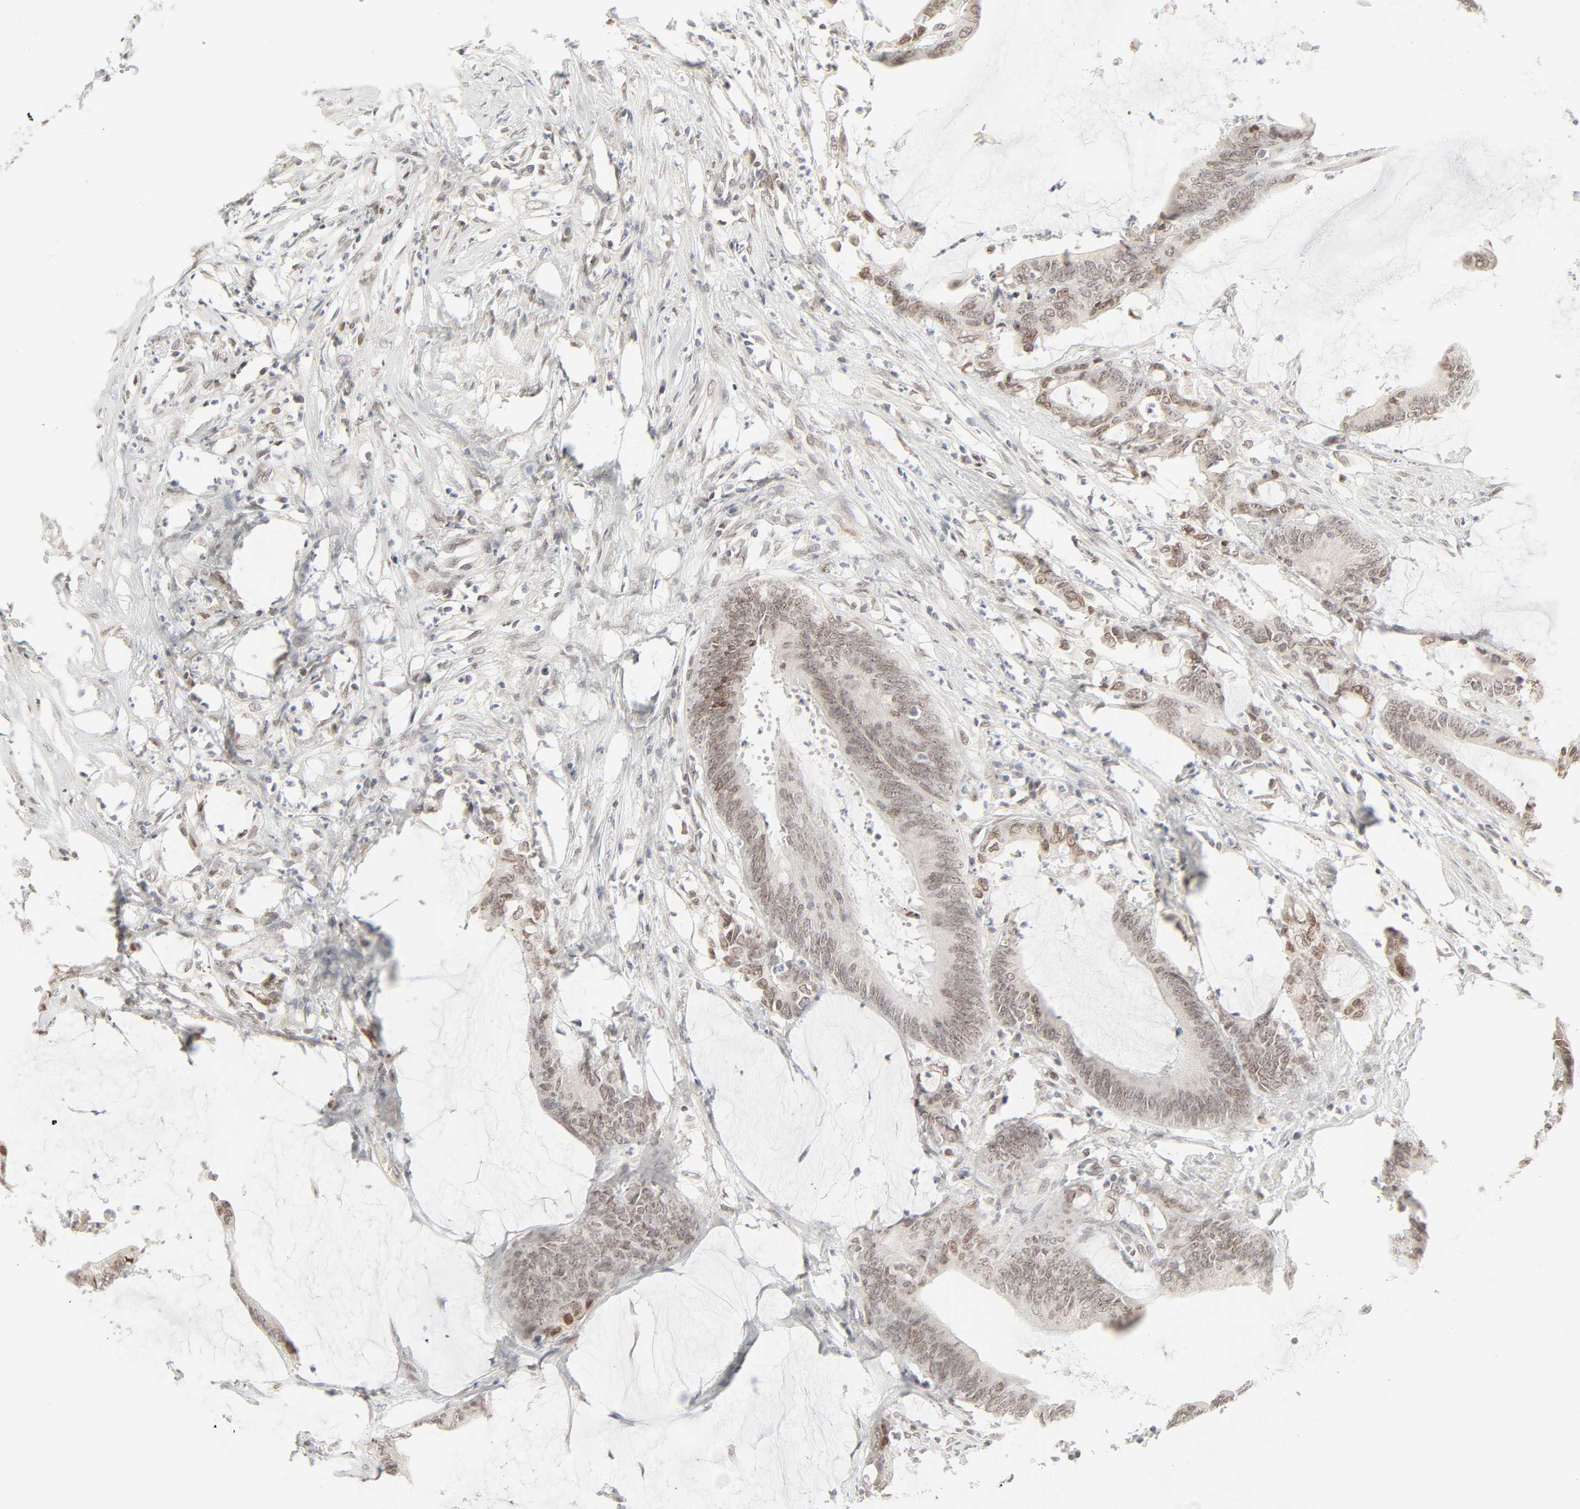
{"staining": {"intensity": "weak", "quantity": "25%-75%", "location": "cytoplasmic/membranous,nuclear"}, "tissue": "colorectal cancer", "cell_type": "Tumor cells", "image_type": "cancer", "snomed": [{"axis": "morphology", "description": "Adenocarcinoma, NOS"}, {"axis": "topography", "description": "Rectum"}], "caption": "Colorectal cancer stained with IHC displays weak cytoplasmic/membranous and nuclear expression in approximately 25%-75% of tumor cells.", "gene": "MAD1L1", "patient": {"sex": "female", "age": 66}}